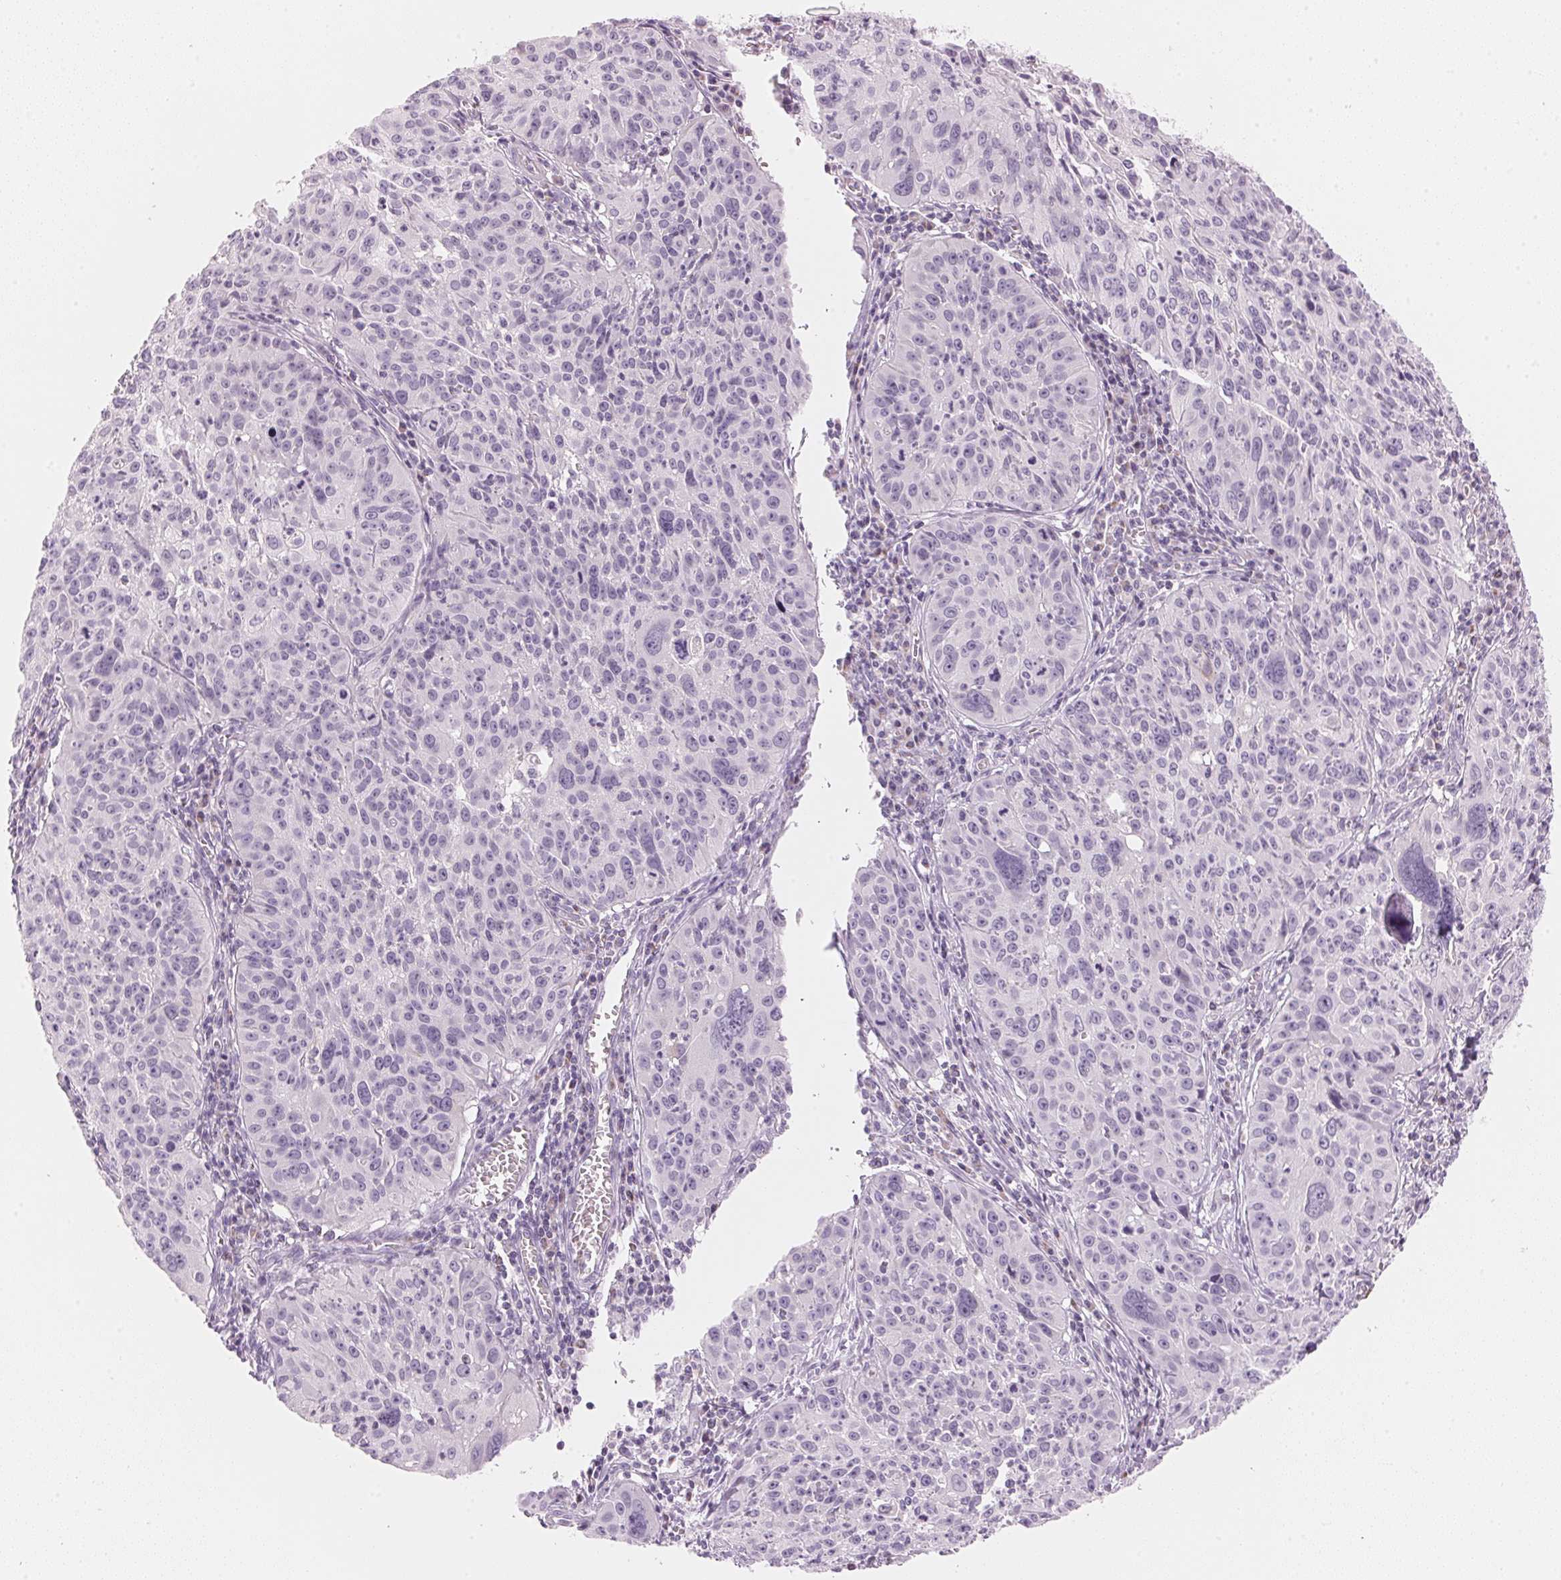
{"staining": {"intensity": "negative", "quantity": "none", "location": "none"}, "tissue": "cervical cancer", "cell_type": "Tumor cells", "image_type": "cancer", "snomed": [{"axis": "morphology", "description": "Squamous cell carcinoma, NOS"}, {"axis": "topography", "description": "Cervix"}], "caption": "Immunohistochemical staining of cervical cancer displays no significant positivity in tumor cells.", "gene": "HOXB13", "patient": {"sex": "female", "age": 31}}